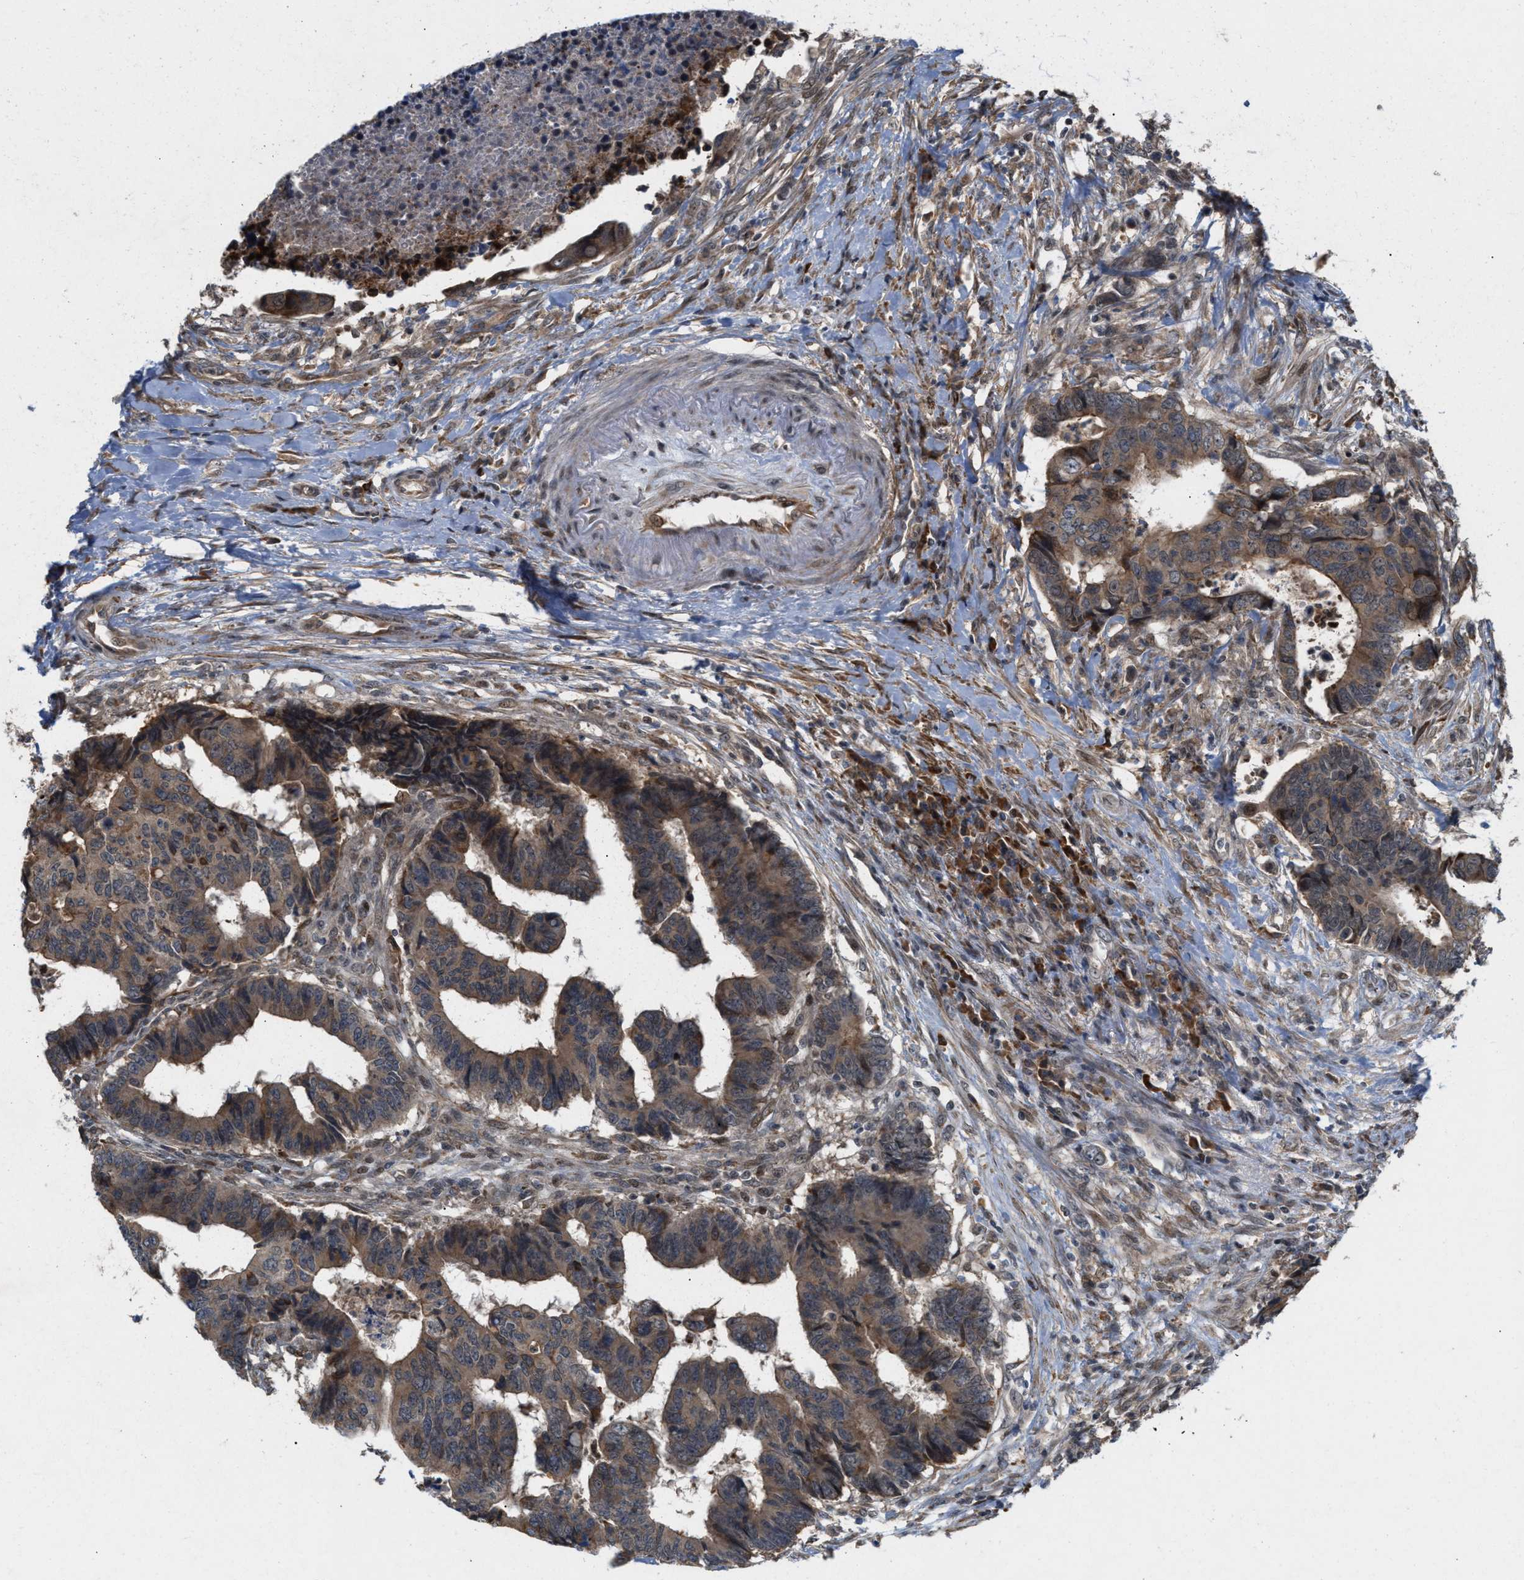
{"staining": {"intensity": "moderate", "quantity": ">75%", "location": "cytoplasmic/membranous"}, "tissue": "colorectal cancer", "cell_type": "Tumor cells", "image_type": "cancer", "snomed": [{"axis": "morphology", "description": "Adenocarcinoma, NOS"}, {"axis": "topography", "description": "Rectum"}], "caption": "About >75% of tumor cells in human colorectal cancer exhibit moderate cytoplasmic/membranous protein positivity as visualized by brown immunohistochemical staining.", "gene": "MFSD6", "patient": {"sex": "male", "age": 84}}